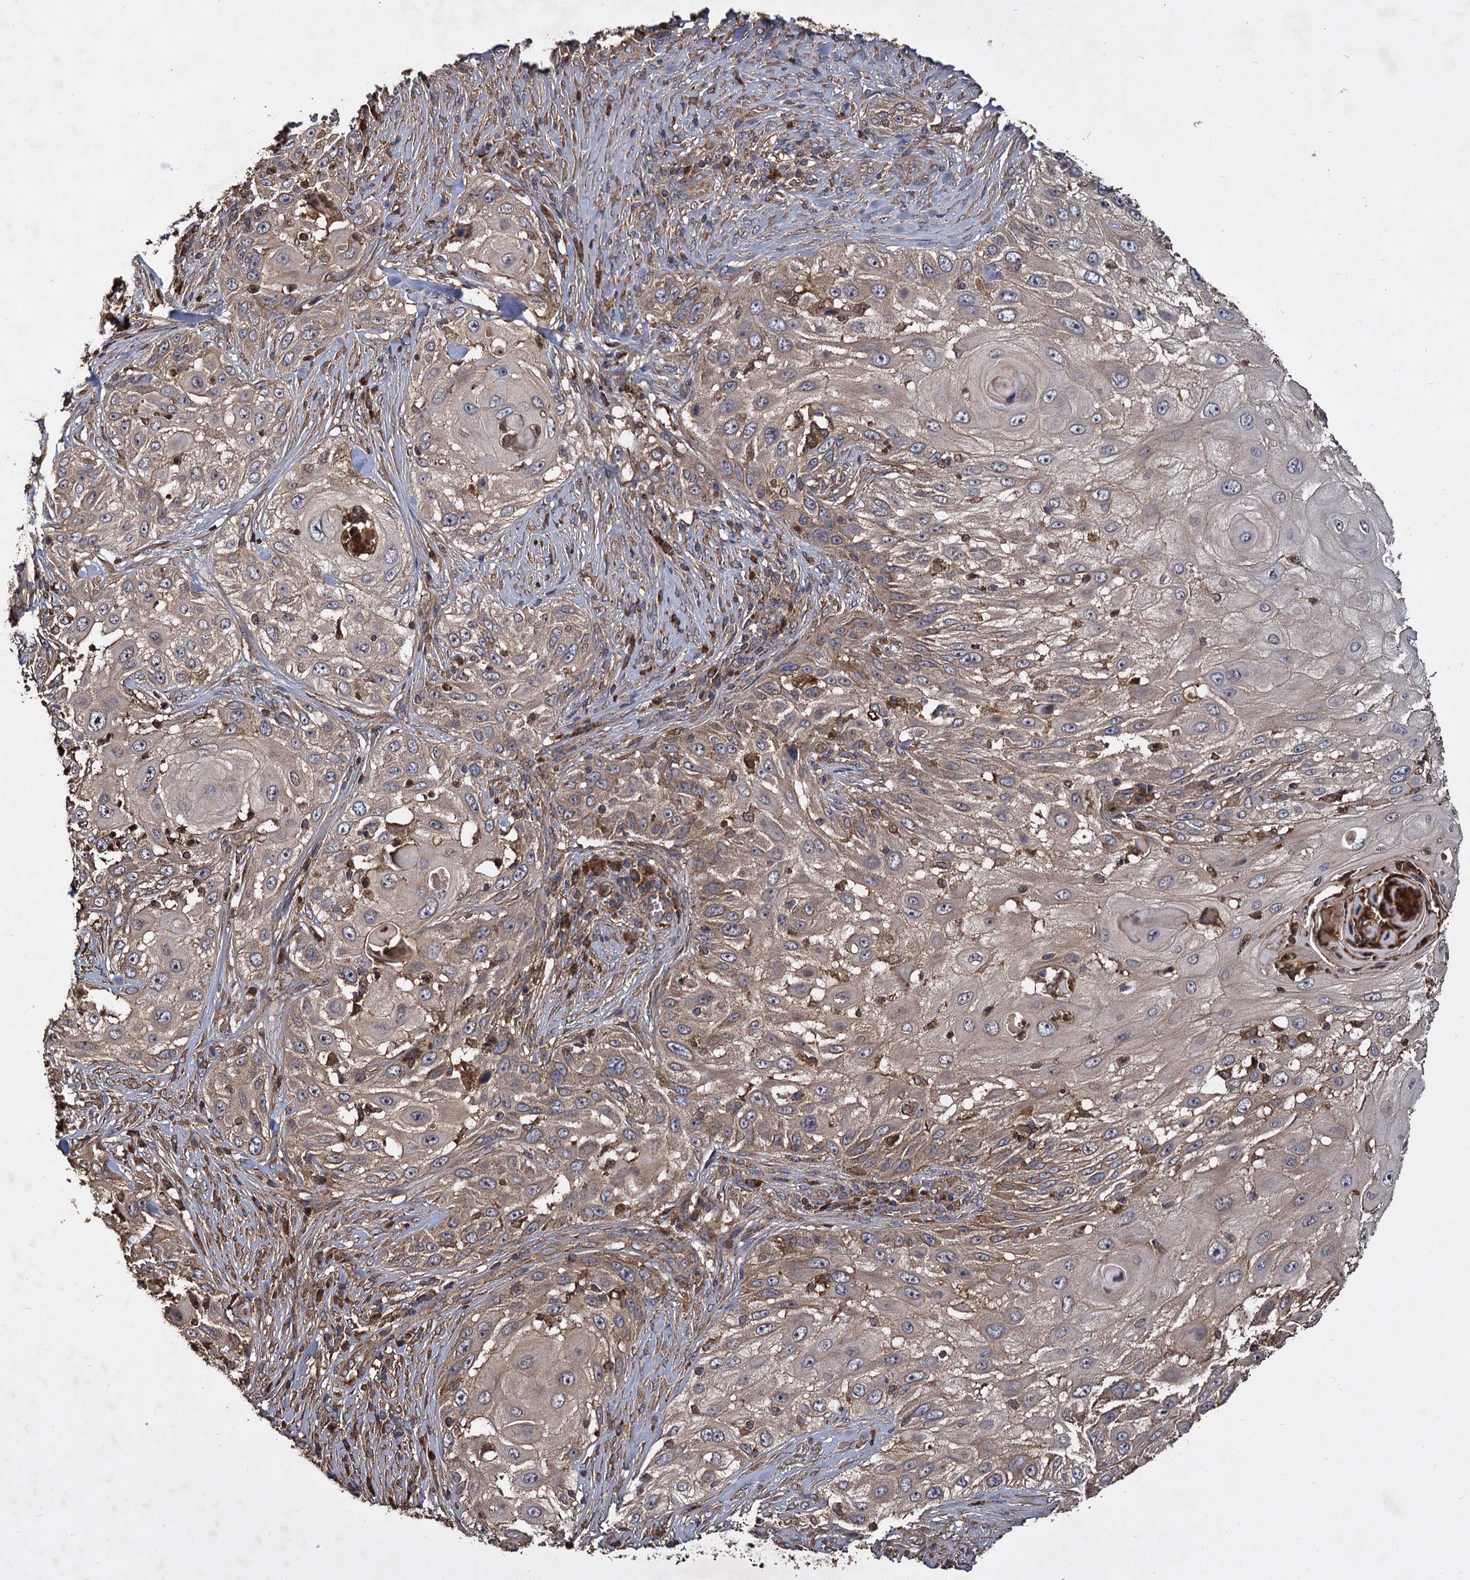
{"staining": {"intensity": "weak", "quantity": "25%-75%", "location": "cytoplasmic/membranous"}, "tissue": "skin cancer", "cell_type": "Tumor cells", "image_type": "cancer", "snomed": [{"axis": "morphology", "description": "Squamous cell carcinoma, NOS"}, {"axis": "topography", "description": "Skin"}], "caption": "Skin squamous cell carcinoma was stained to show a protein in brown. There is low levels of weak cytoplasmic/membranous expression in about 25%-75% of tumor cells. The protein of interest is shown in brown color, while the nuclei are stained blue.", "gene": "GCLC", "patient": {"sex": "female", "age": 44}}